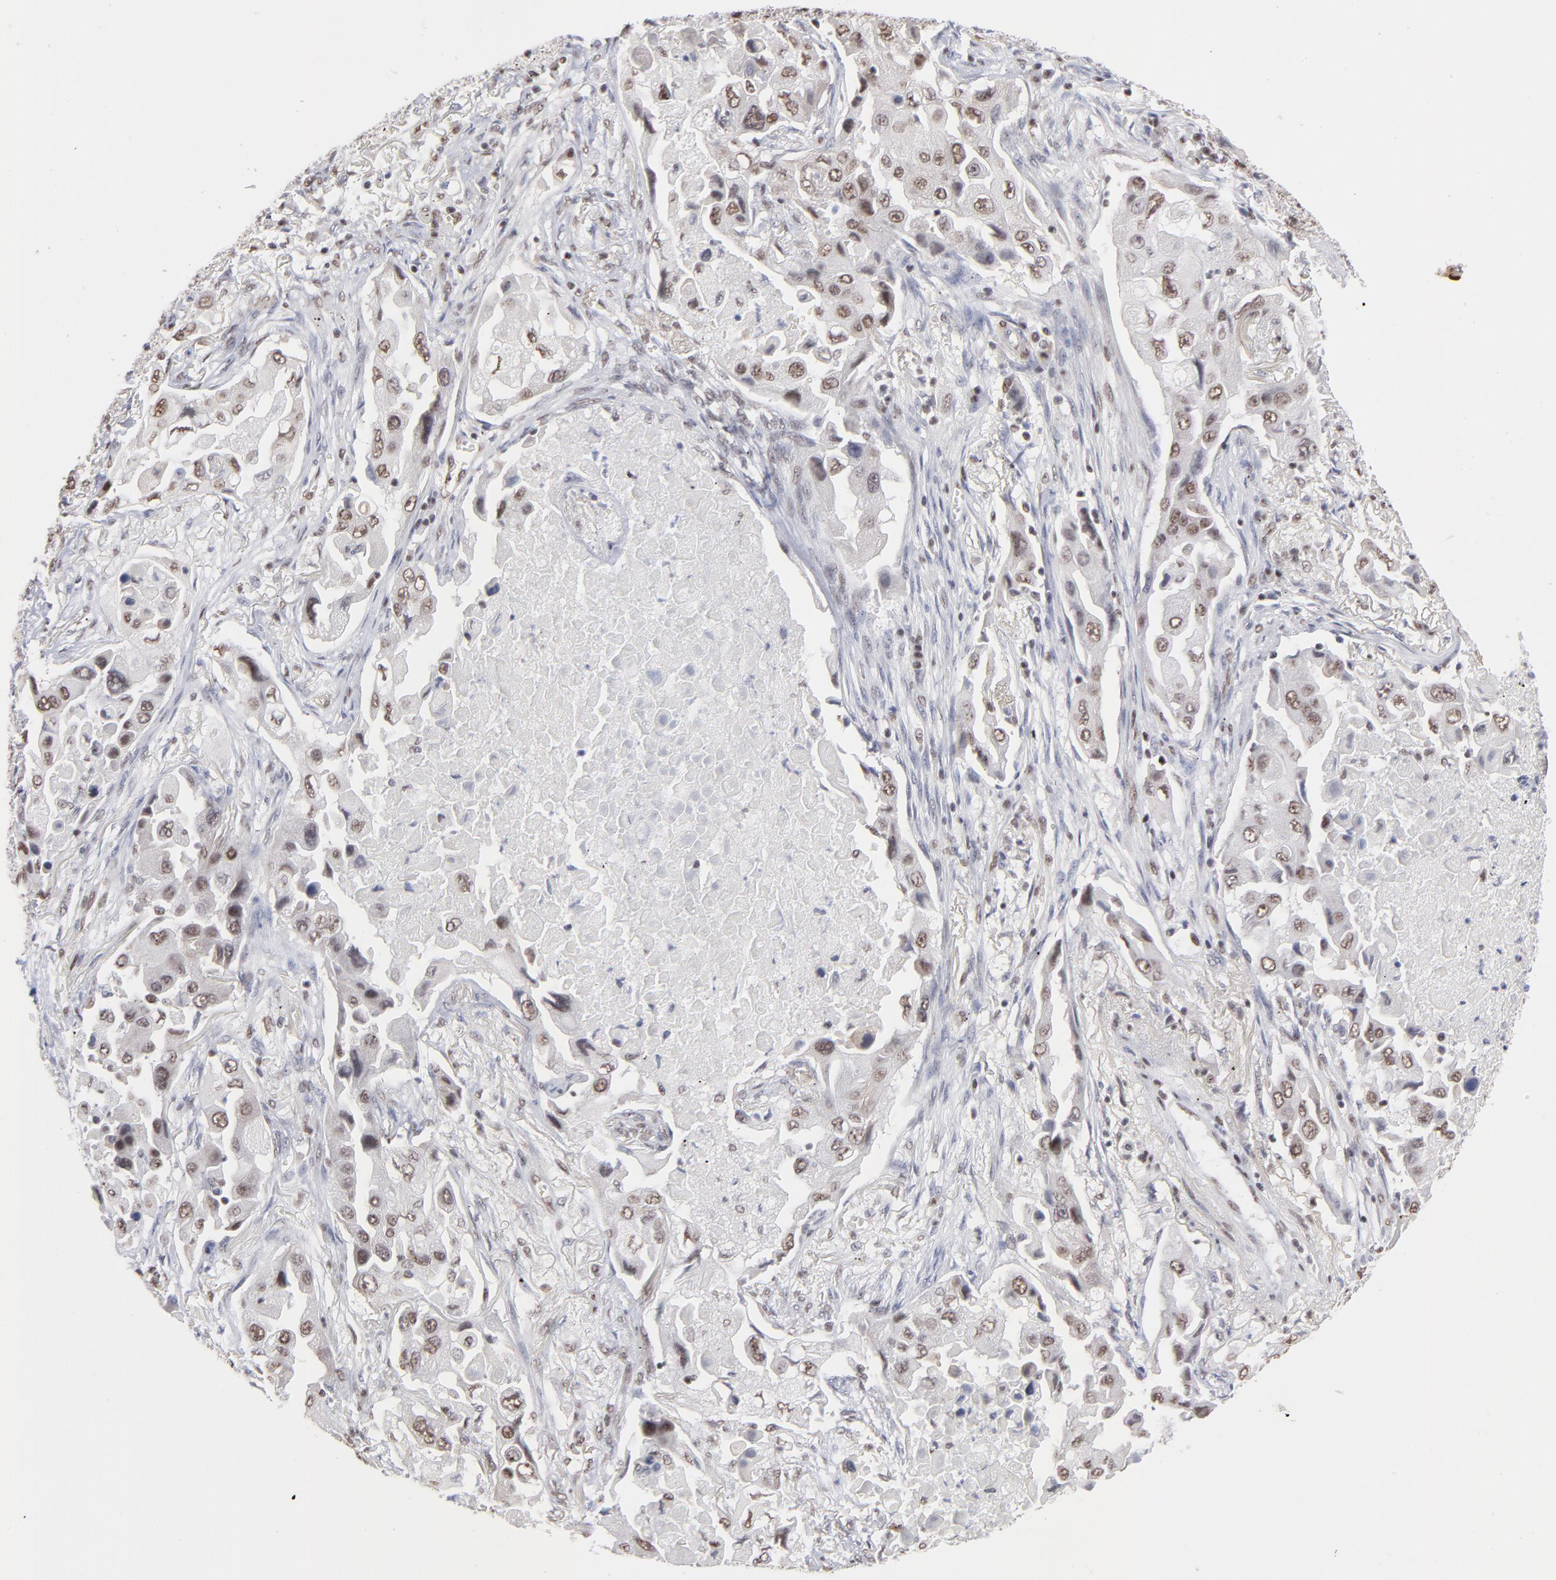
{"staining": {"intensity": "moderate", "quantity": ">75%", "location": "nuclear"}, "tissue": "lung cancer", "cell_type": "Tumor cells", "image_type": "cancer", "snomed": [{"axis": "morphology", "description": "Adenocarcinoma, NOS"}, {"axis": "topography", "description": "Lung"}], "caption": "Immunohistochemical staining of lung cancer shows medium levels of moderate nuclear expression in about >75% of tumor cells.", "gene": "ZNF3", "patient": {"sex": "female", "age": 65}}